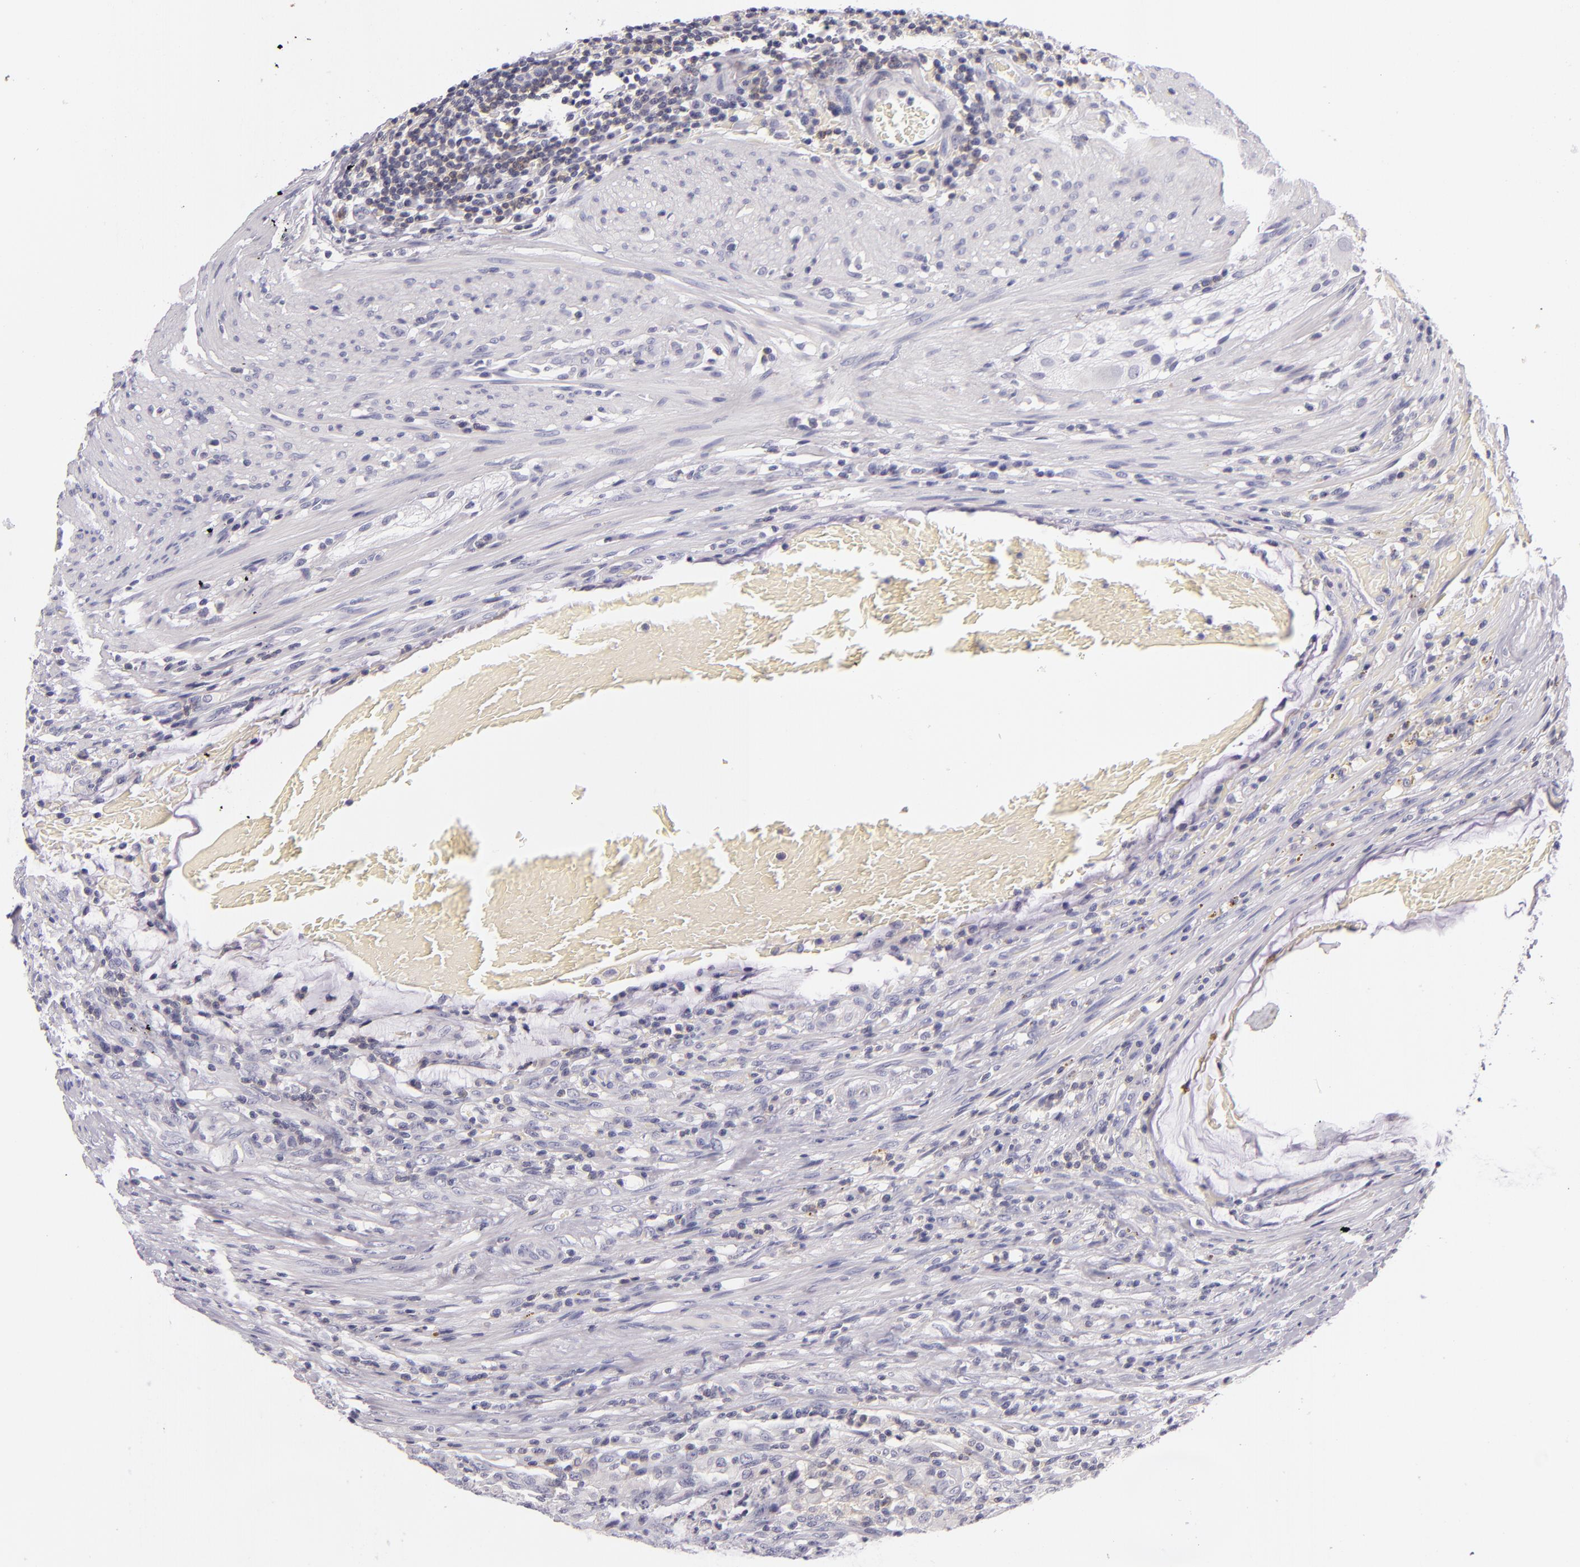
{"staining": {"intensity": "negative", "quantity": "none", "location": "none"}, "tissue": "colorectal cancer", "cell_type": "Tumor cells", "image_type": "cancer", "snomed": [{"axis": "morphology", "description": "Adenocarcinoma, NOS"}, {"axis": "topography", "description": "Colon"}], "caption": "Immunohistochemical staining of human colorectal cancer (adenocarcinoma) demonstrates no significant positivity in tumor cells. (Stains: DAB immunohistochemistry (IHC) with hematoxylin counter stain, Microscopy: brightfield microscopy at high magnification).", "gene": "CD48", "patient": {"sex": "male", "age": 54}}